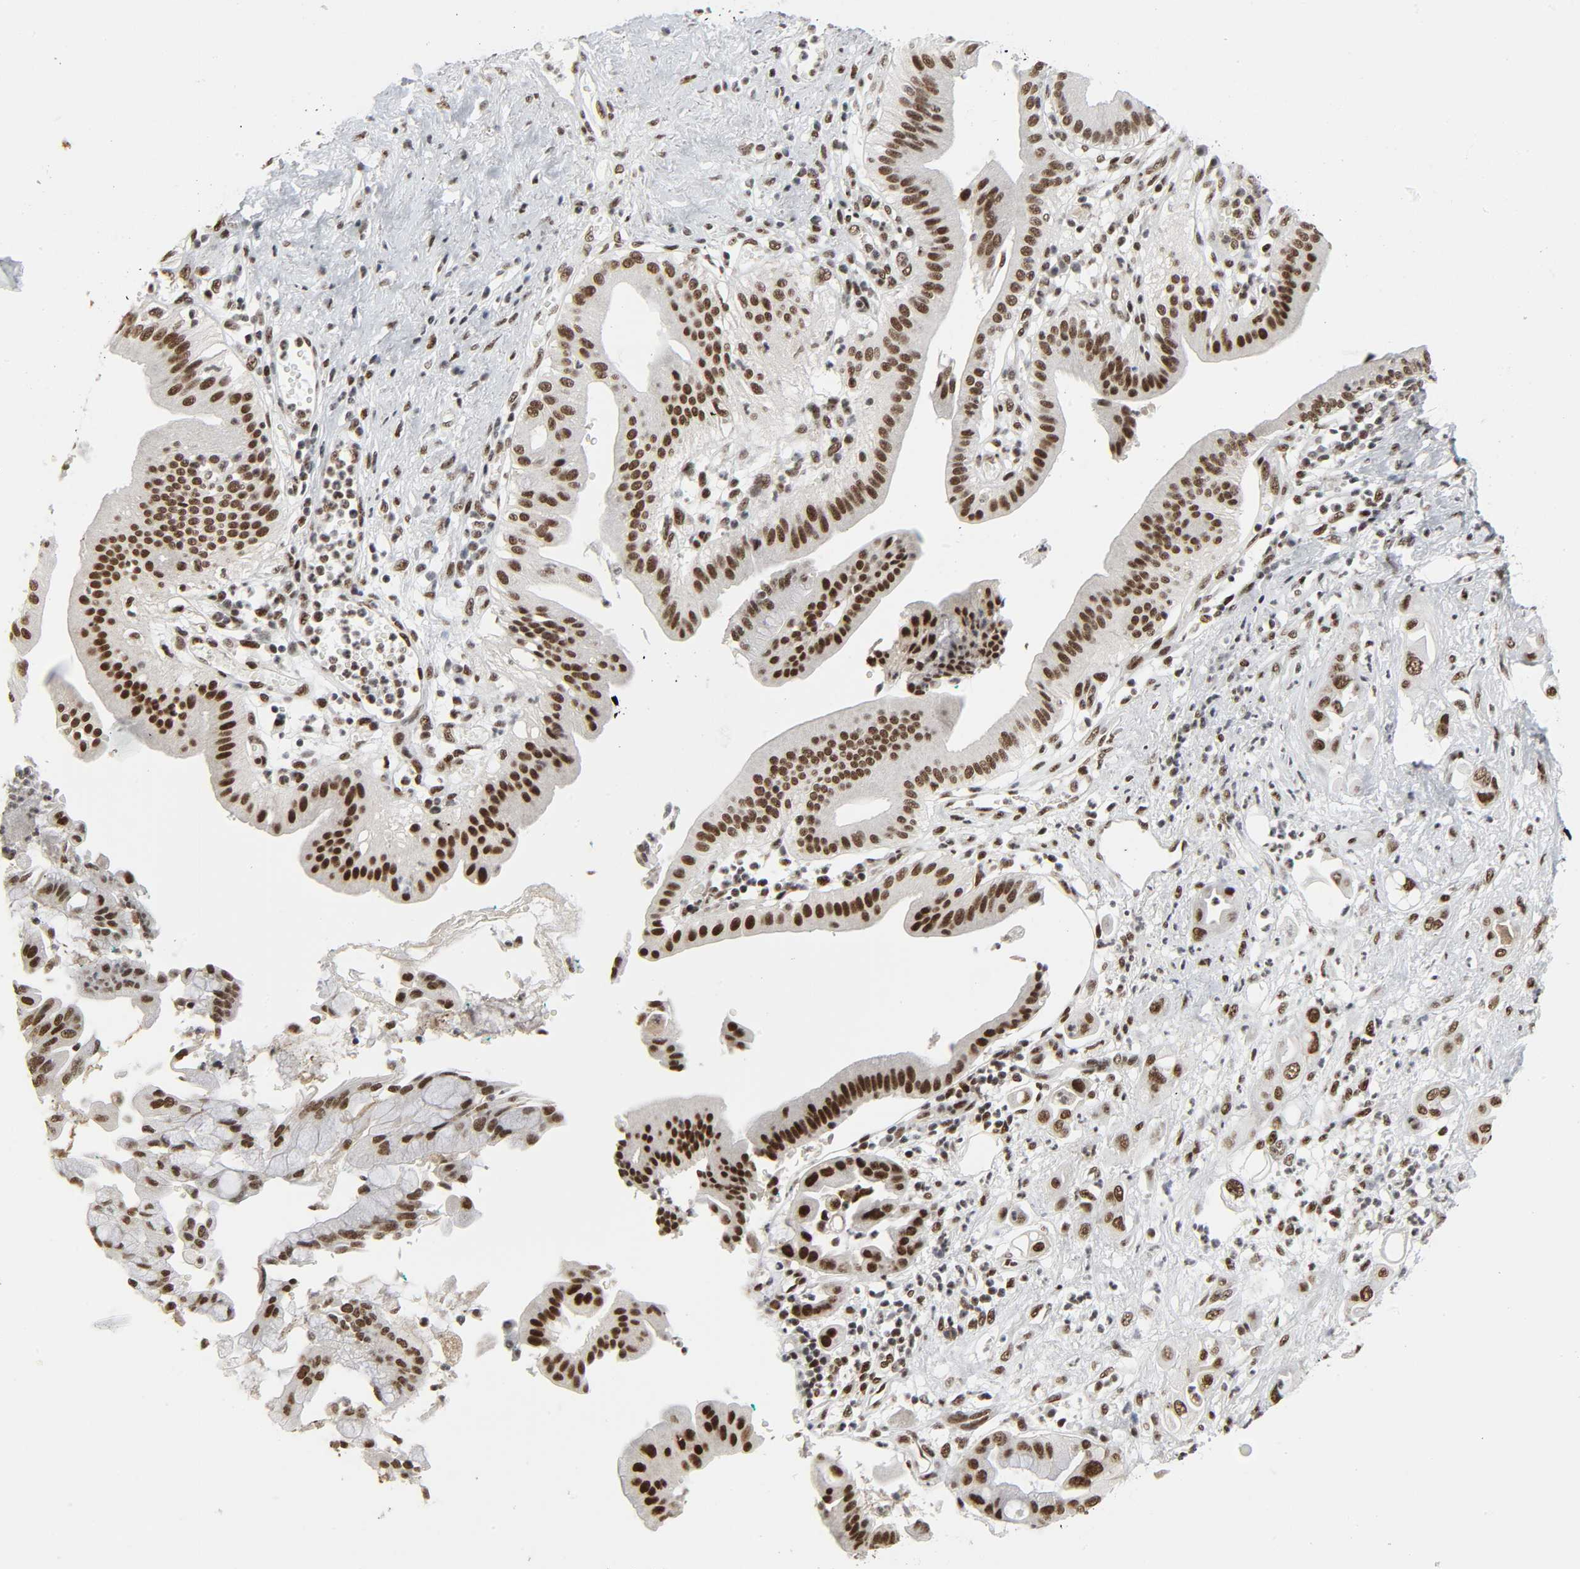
{"staining": {"intensity": "strong", "quantity": ">75%", "location": "nuclear"}, "tissue": "pancreatic cancer", "cell_type": "Tumor cells", "image_type": "cancer", "snomed": [{"axis": "morphology", "description": "Adenocarcinoma, NOS"}, {"axis": "morphology", "description": "Adenocarcinoma, metastatic, NOS"}, {"axis": "topography", "description": "Lymph node"}, {"axis": "topography", "description": "Pancreas"}, {"axis": "topography", "description": "Duodenum"}], "caption": "Tumor cells show high levels of strong nuclear positivity in approximately >75% of cells in human pancreatic adenocarcinoma.", "gene": "CDK7", "patient": {"sex": "female", "age": 64}}